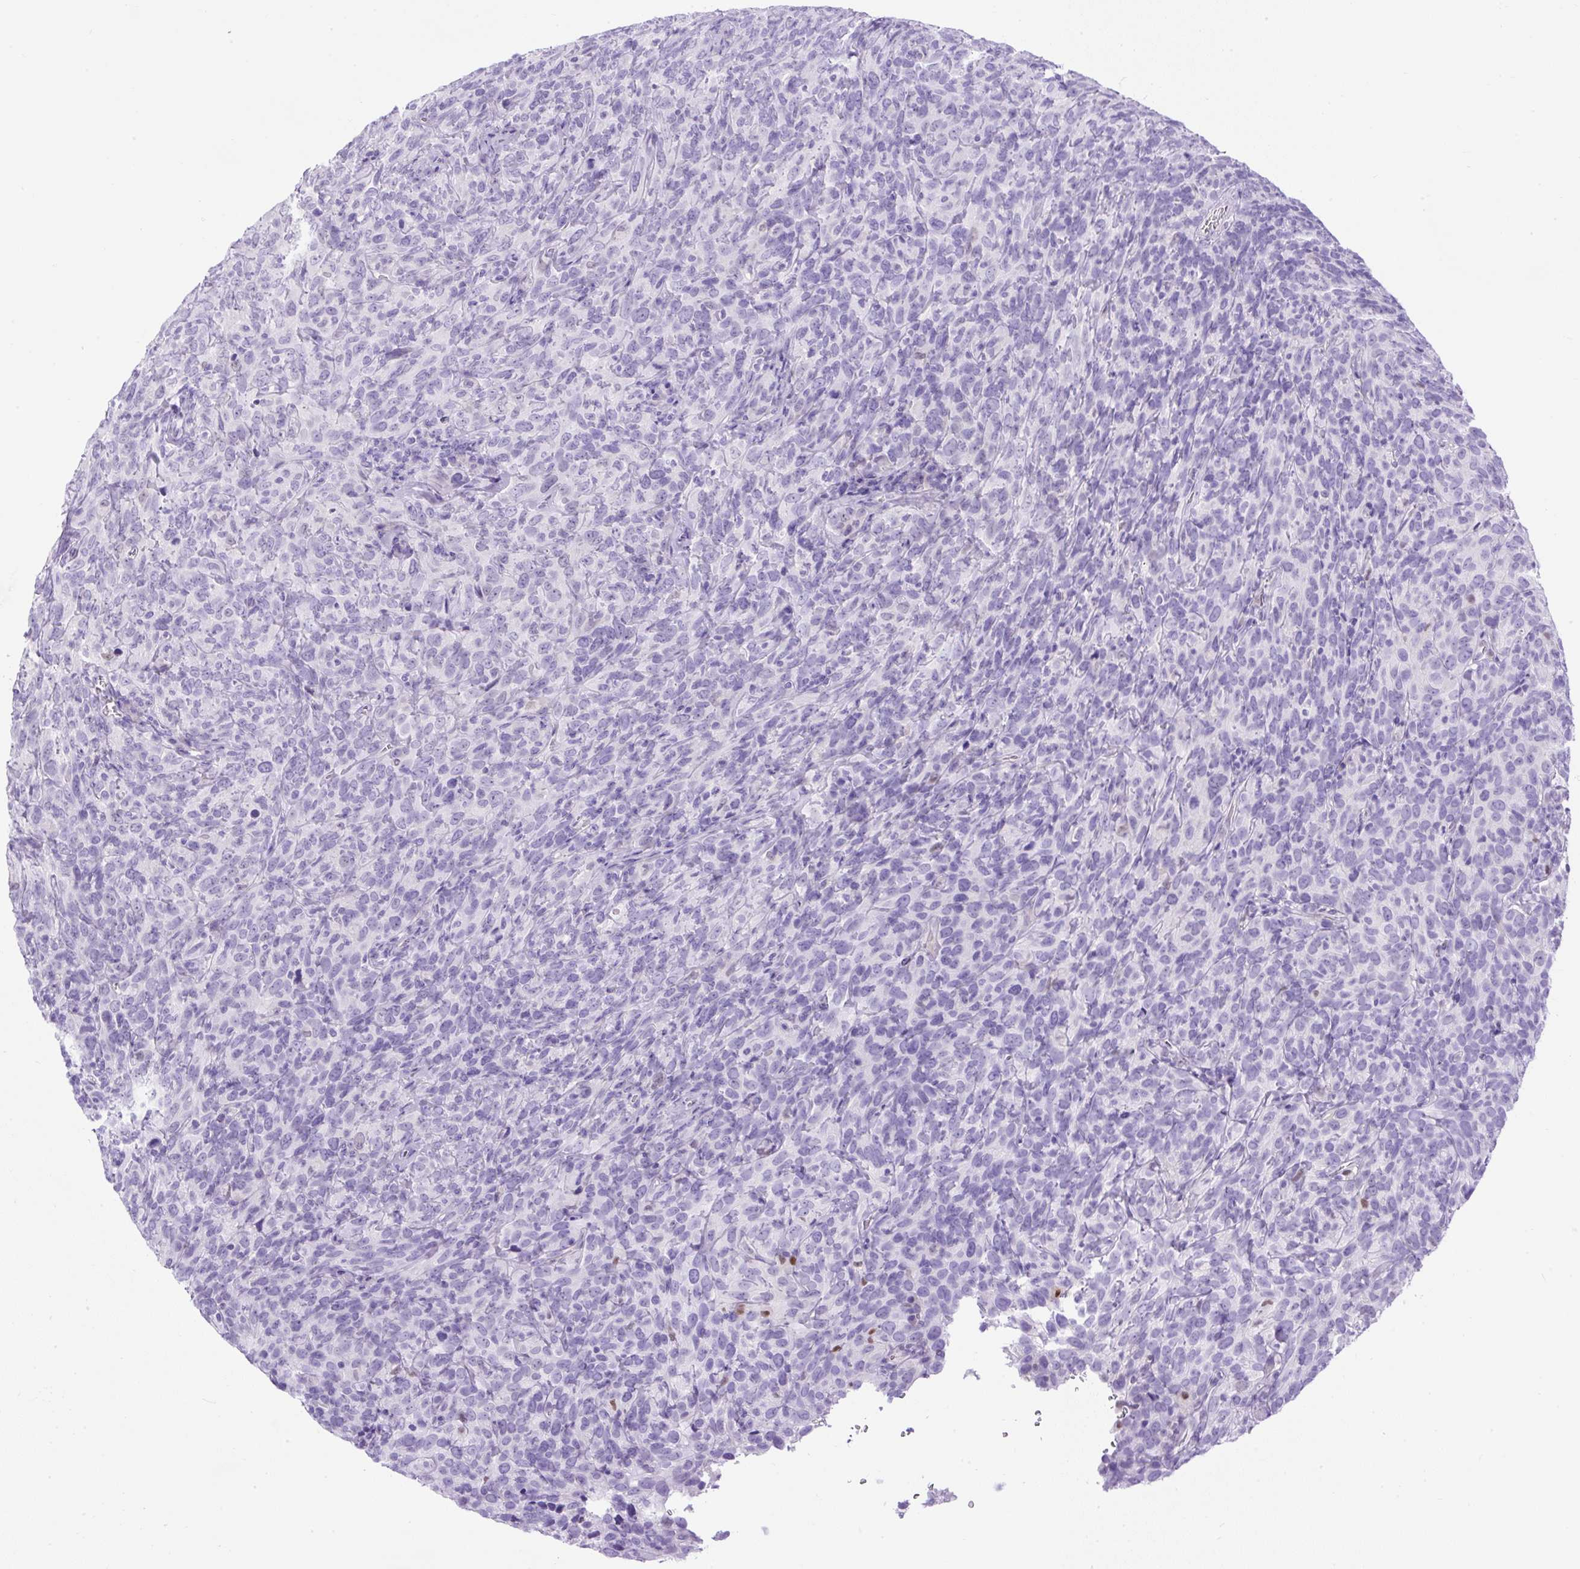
{"staining": {"intensity": "negative", "quantity": "none", "location": "none"}, "tissue": "cervical cancer", "cell_type": "Tumor cells", "image_type": "cancer", "snomed": [{"axis": "morphology", "description": "Squamous cell carcinoma, NOS"}, {"axis": "topography", "description": "Cervix"}], "caption": "DAB (3,3'-diaminobenzidine) immunohistochemical staining of human cervical cancer exhibits no significant positivity in tumor cells.", "gene": "UPP1", "patient": {"sex": "female", "age": 51}}